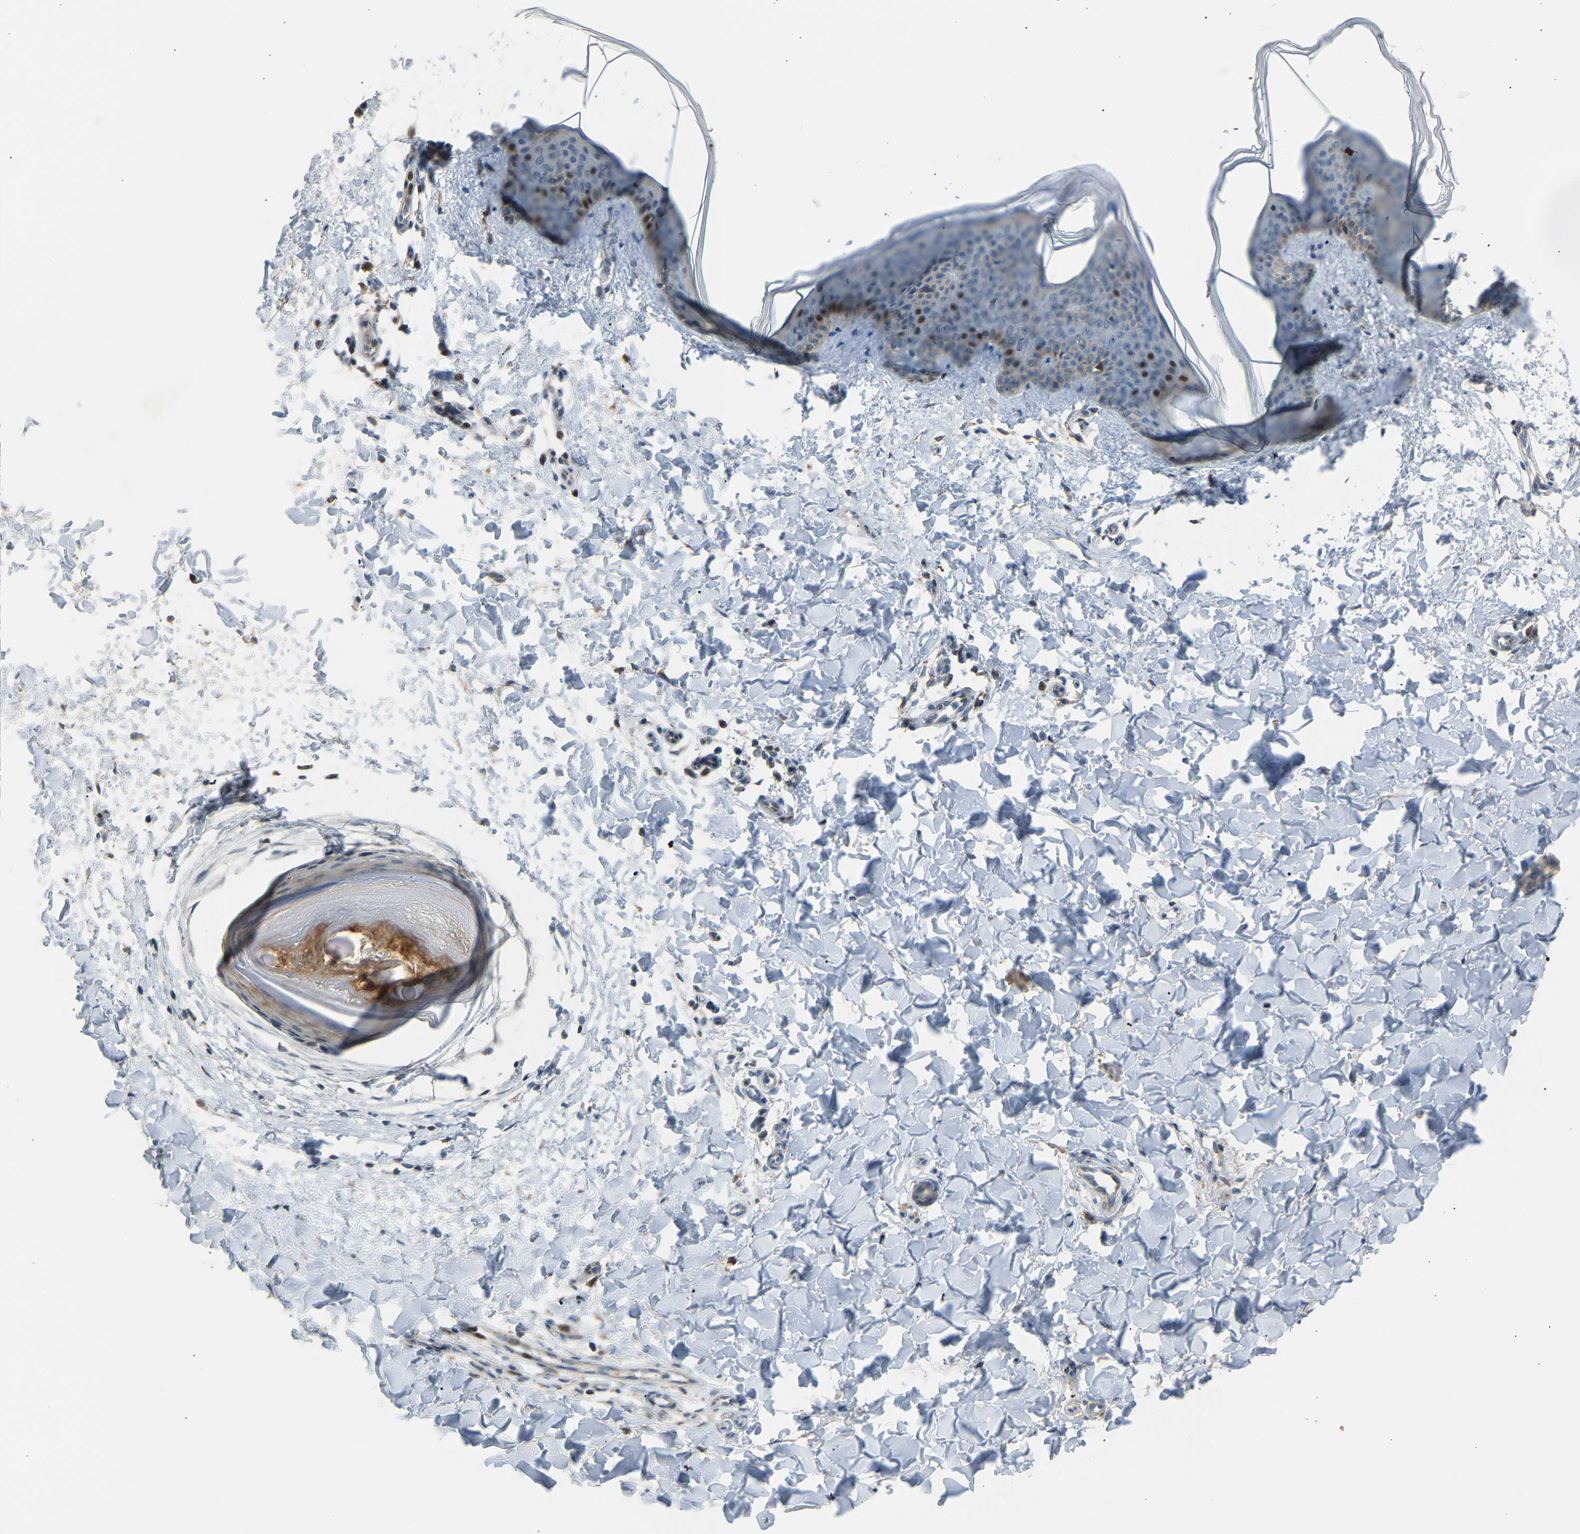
{"staining": {"intensity": "weak", "quantity": ">75%", "location": "cytoplasmic/membranous,nuclear"}, "tissue": "skin", "cell_type": "Fibroblasts", "image_type": "normal", "snomed": [{"axis": "morphology", "description": "Normal tissue, NOS"}, {"axis": "topography", "description": "Skin"}], "caption": "Immunohistochemical staining of unremarkable skin displays >75% levels of weak cytoplasmic/membranous,nuclear protein expression in about >75% of fibroblasts.", "gene": "VPS41", "patient": {"sex": "female", "age": 17}}